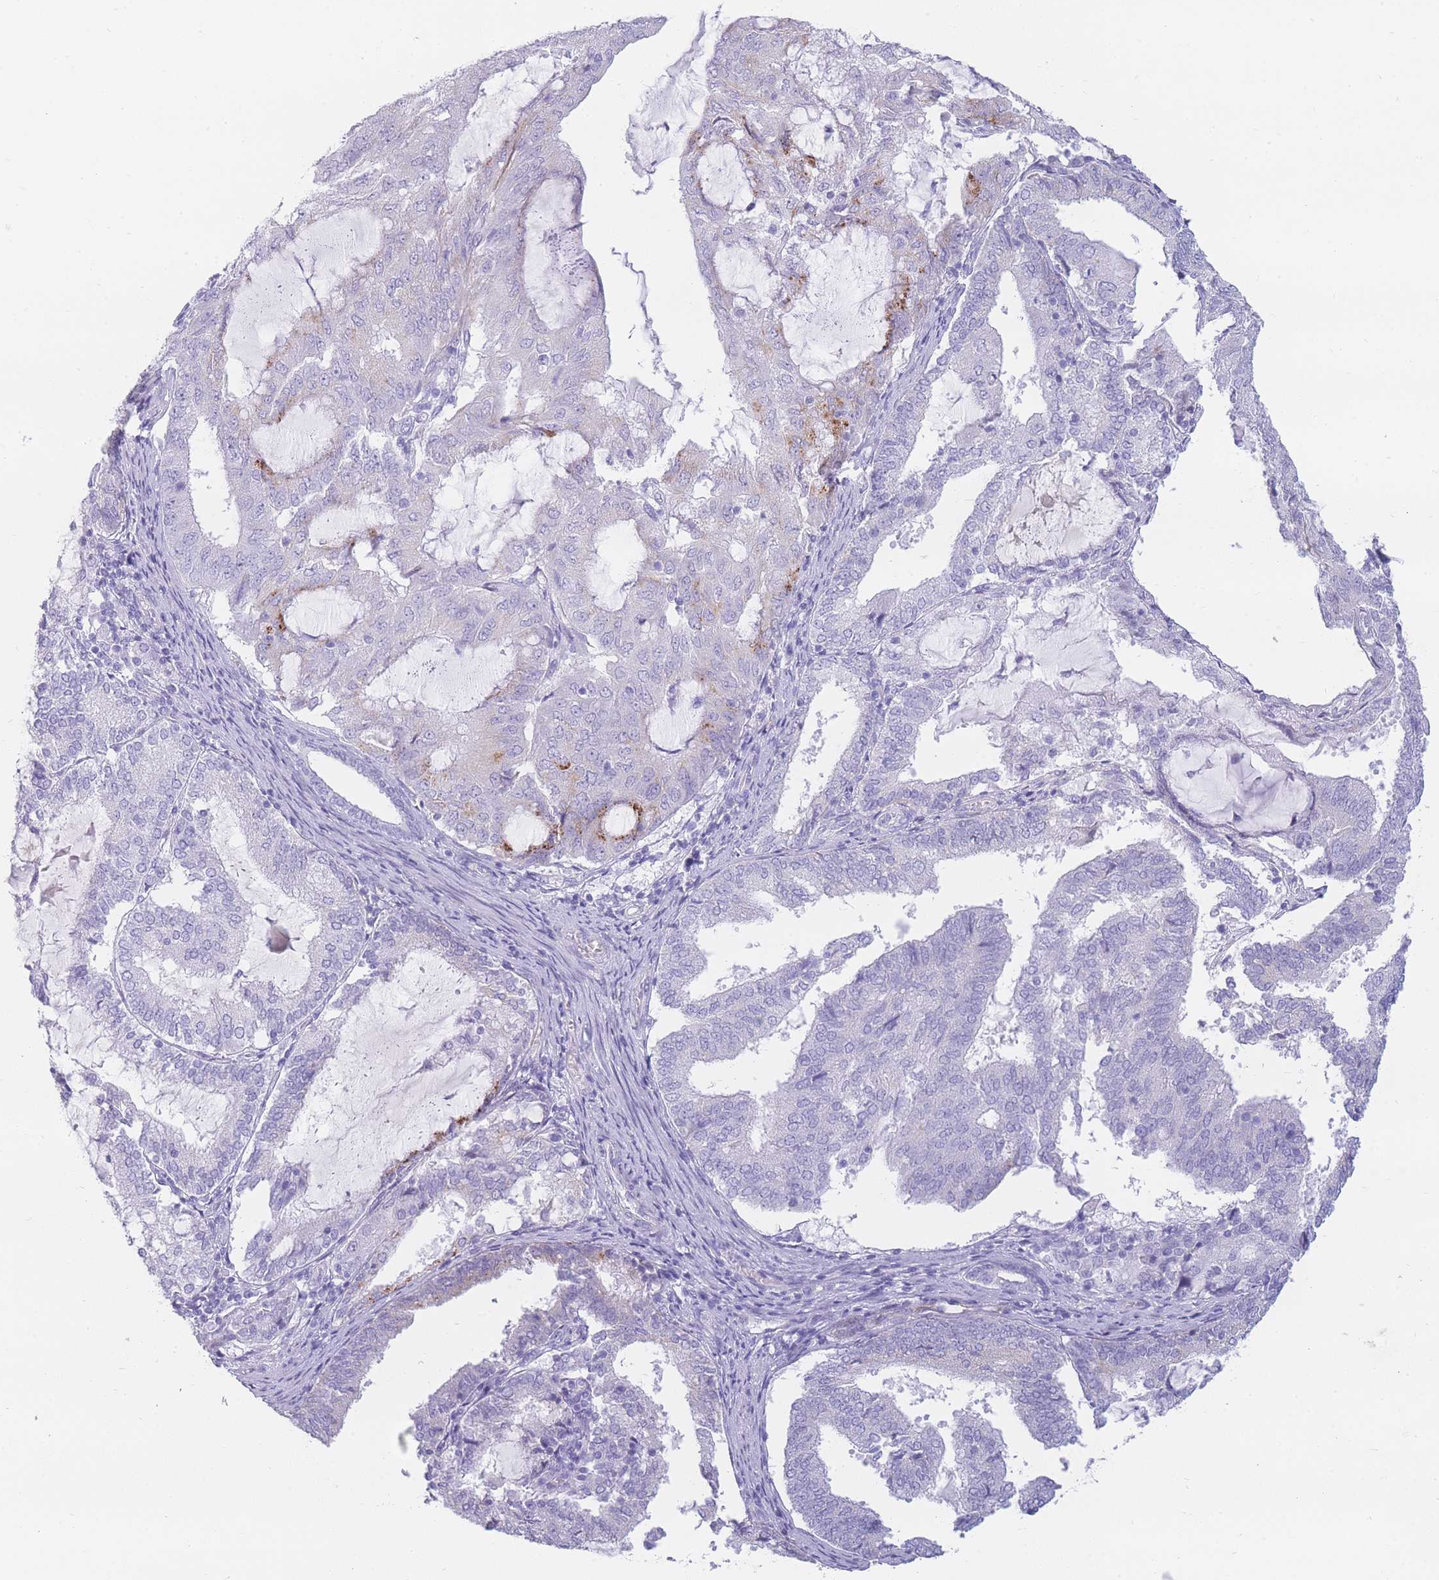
{"staining": {"intensity": "weak", "quantity": "<25%", "location": "cytoplasmic/membranous"}, "tissue": "endometrial cancer", "cell_type": "Tumor cells", "image_type": "cancer", "snomed": [{"axis": "morphology", "description": "Adenocarcinoma, NOS"}, {"axis": "topography", "description": "Endometrium"}], "caption": "Tumor cells show no significant positivity in adenocarcinoma (endometrial).", "gene": "UPK1A", "patient": {"sex": "female", "age": 81}}